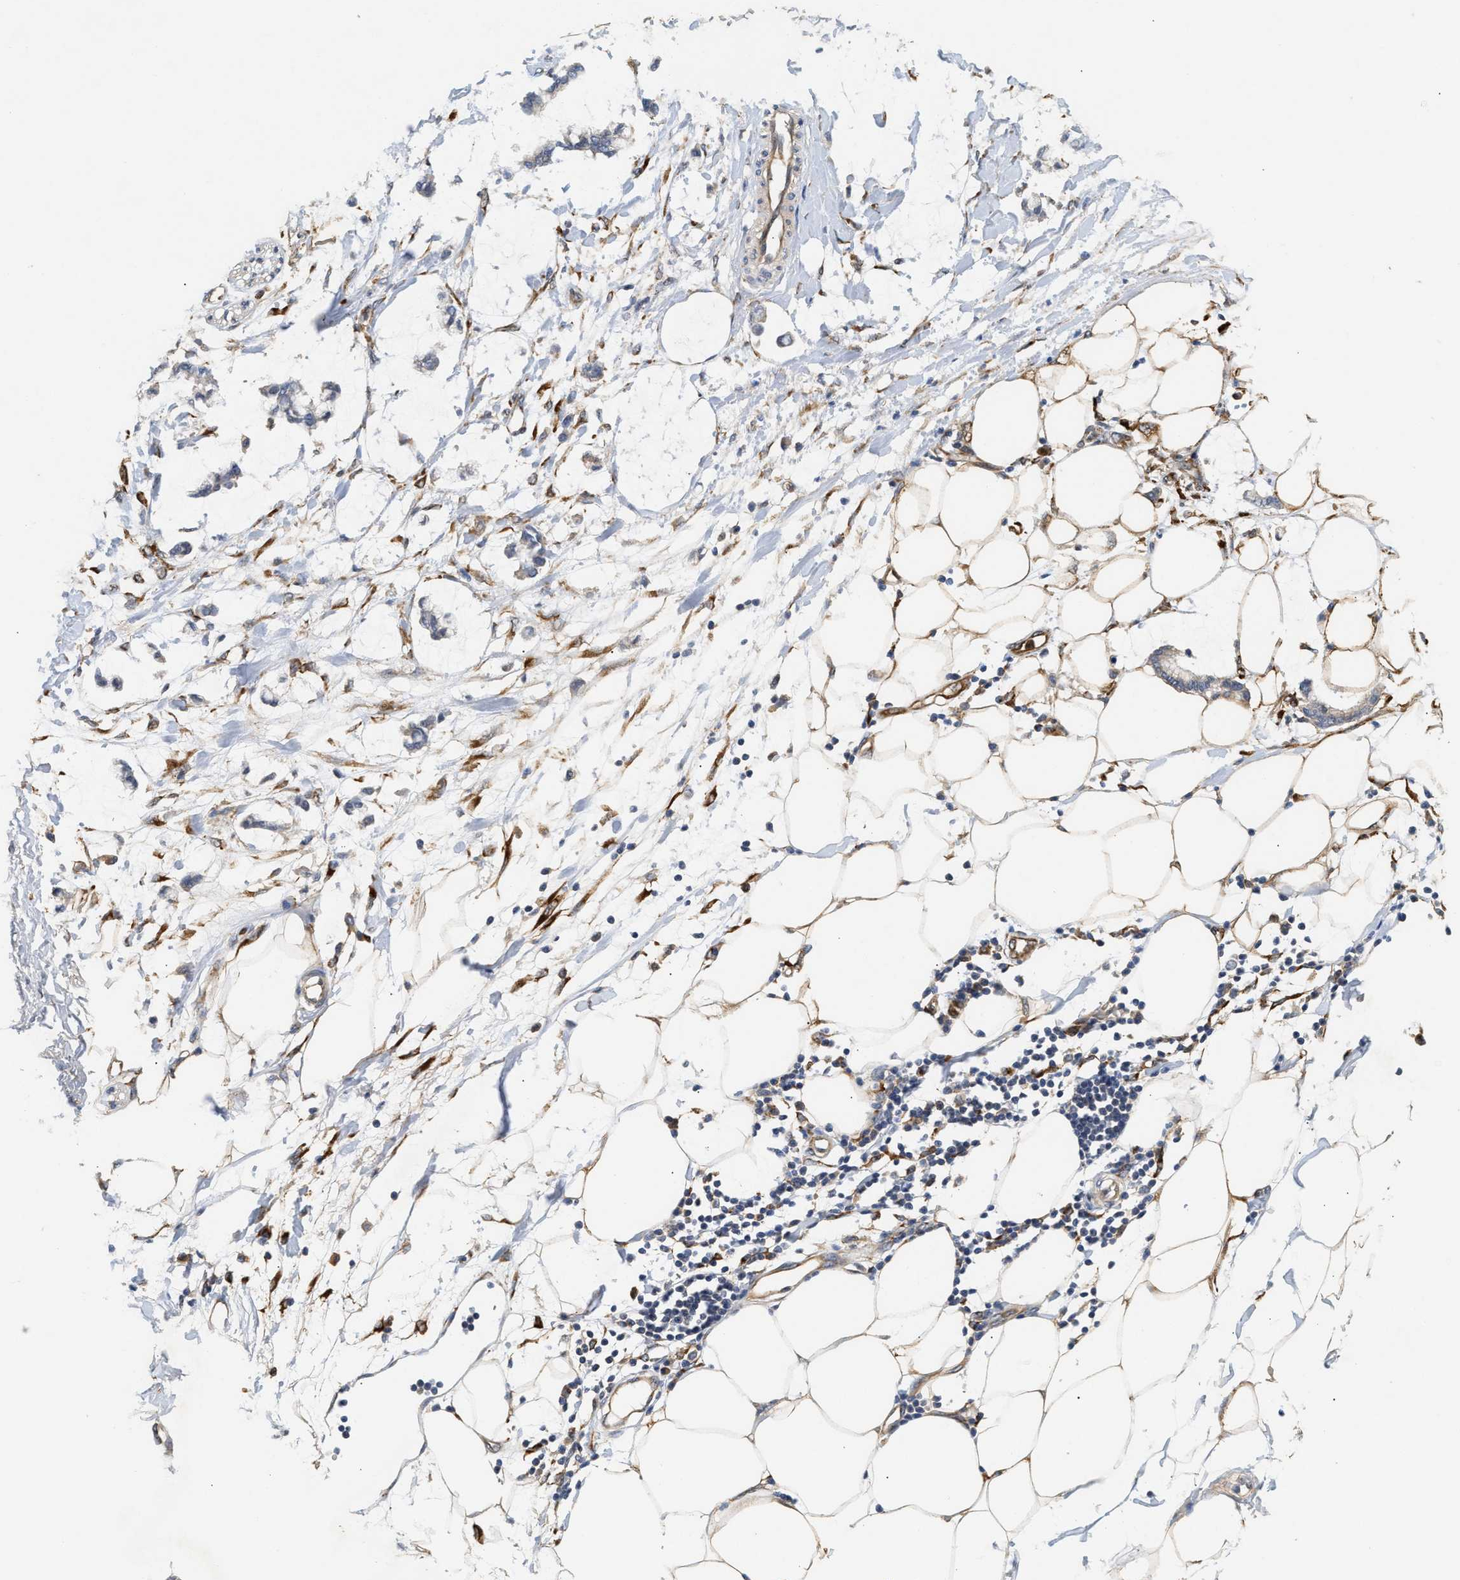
{"staining": {"intensity": "moderate", "quantity": ">75%", "location": "cytoplasmic/membranous"}, "tissue": "adipose tissue", "cell_type": "Adipocytes", "image_type": "normal", "snomed": [{"axis": "morphology", "description": "Normal tissue, NOS"}, {"axis": "morphology", "description": "Adenocarcinoma, NOS"}, {"axis": "topography", "description": "Colon"}, {"axis": "topography", "description": "Peripheral nerve tissue"}], "caption": "Immunohistochemical staining of unremarkable adipose tissue demonstrates moderate cytoplasmic/membranous protein expression in about >75% of adipocytes. (Stains: DAB (3,3'-diaminobenzidine) in brown, nuclei in blue, Microscopy: brightfield microscopy at high magnification).", "gene": "PLCD1", "patient": {"sex": "male", "age": 14}}